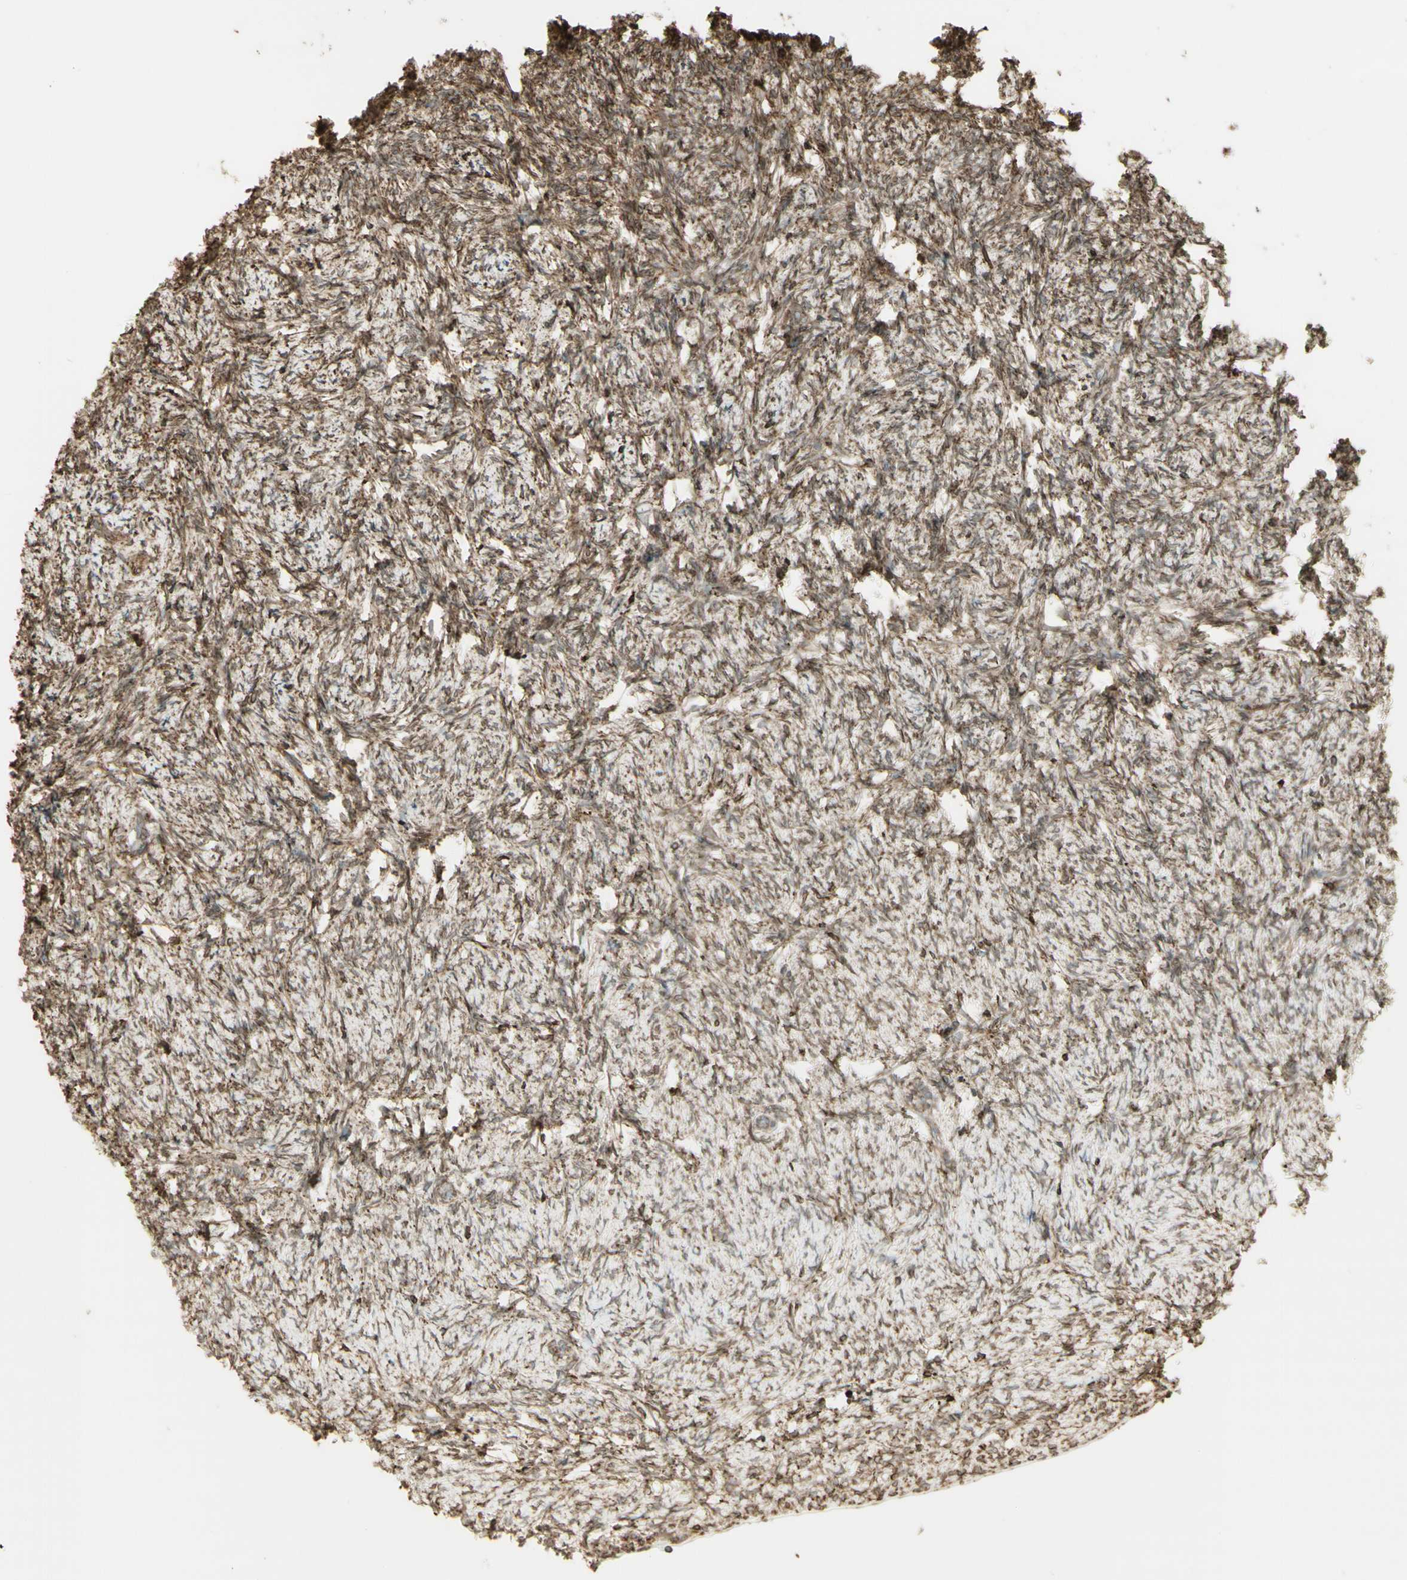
{"staining": {"intensity": "moderate", "quantity": ">75%", "location": "cytoplasmic/membranous"}, "tissue": "ovary", "cell_type": "Ovarian stroma cells", "image_type": "normal", "snomed": [{"axis": "morphology", "description": "Normal tissue, NOS"}, {"axis": "topography", "description": "Ovary"}], "caption": "Protein analysis of benign ovary demonstrates moderate cytoplasmic/membranous expression in about >75% of ovarian stroma cells. Immunohistochemistry stains the protein in brown and the nuclei are stained blue.", "gene": "CANX", "patient": {"sex": "female", "age": 60}}